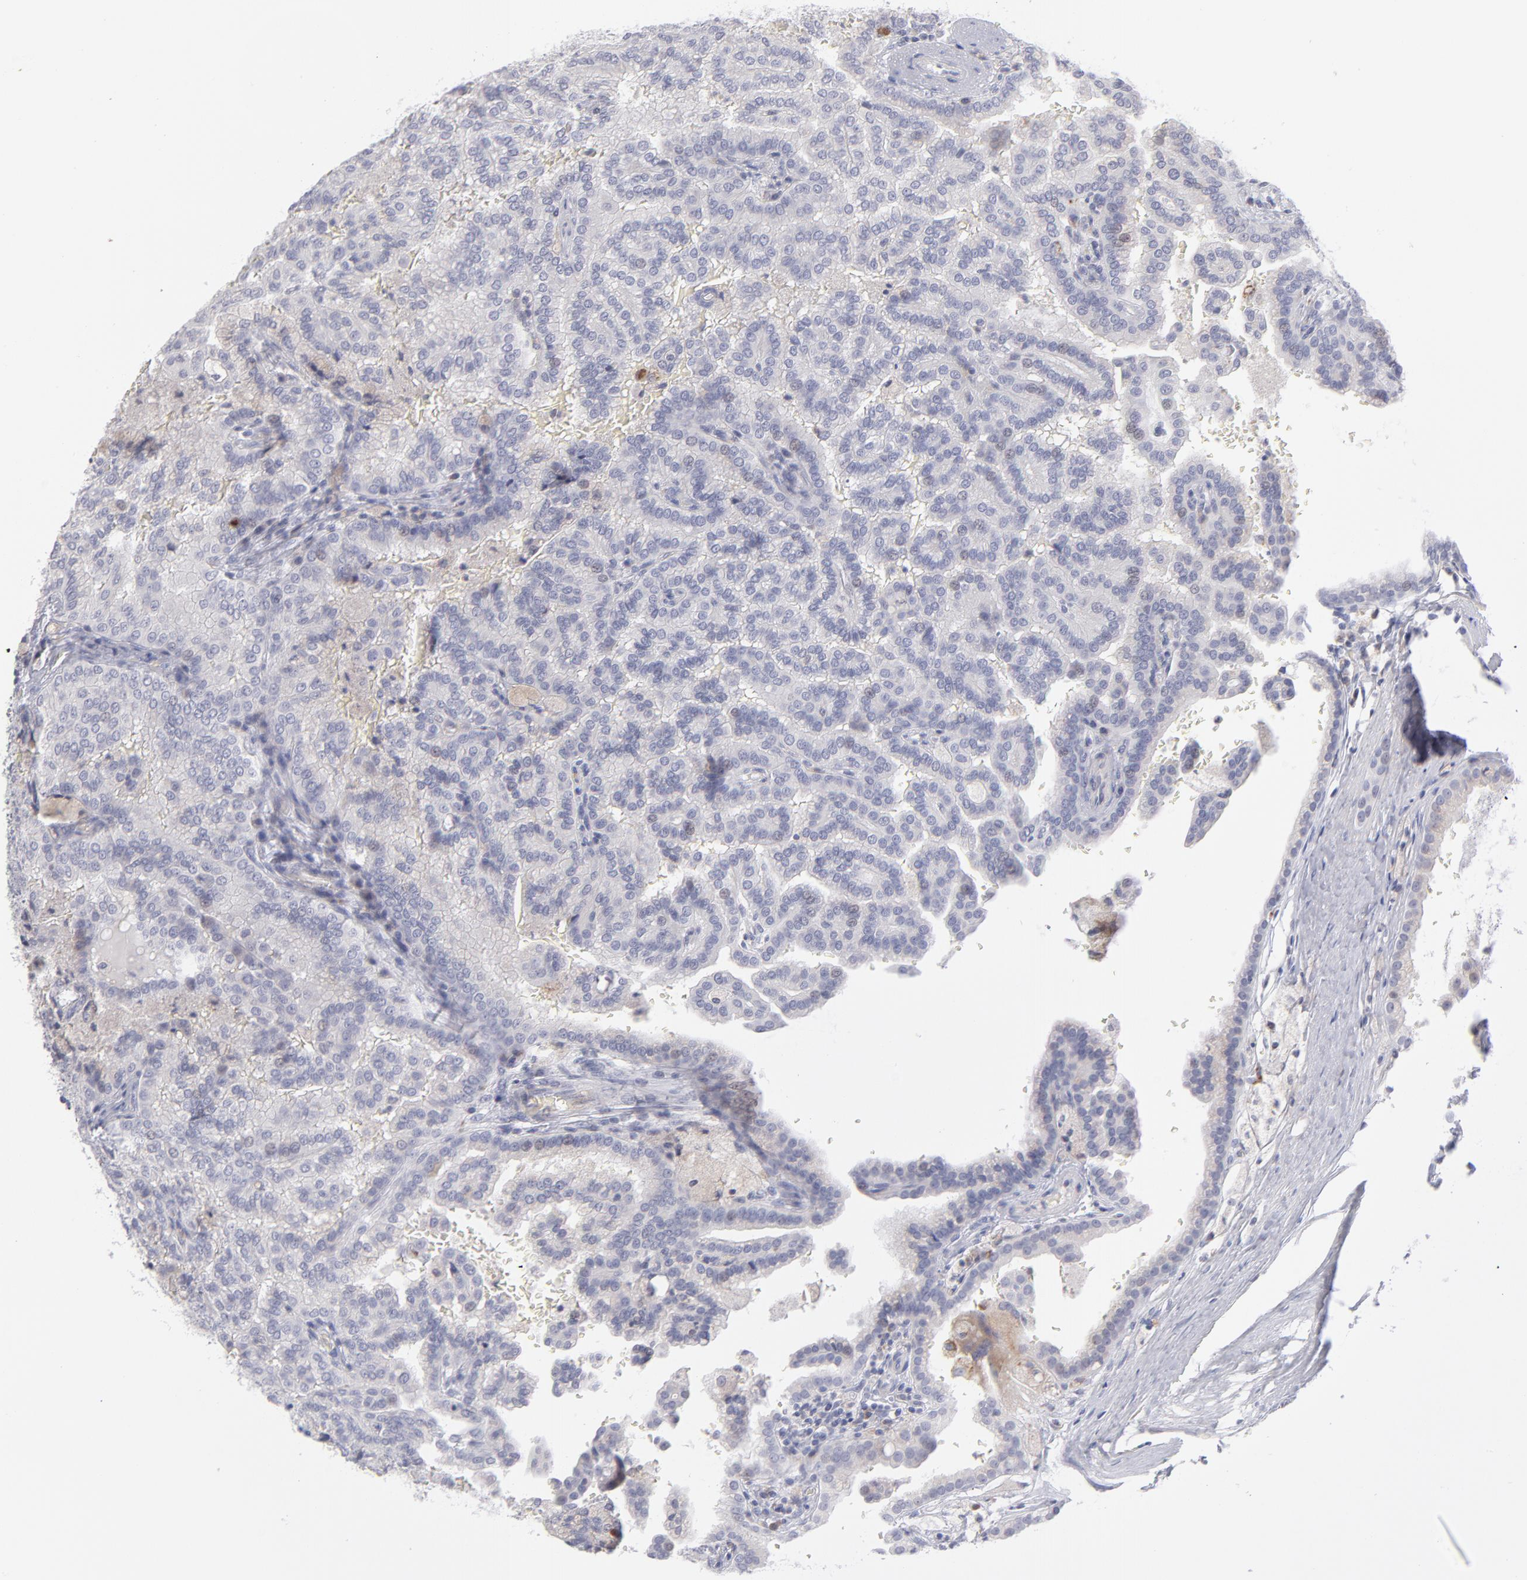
{"staining": {"intensity": "negative", "quantity": "none", "location": "none"}, "tissue": "renal cancer", "cell_type": "Tumor cells", "image_type": "cancer", "snomed": [{"axis": "morphology", "description": "Adenocarcinoma, NOS"}, {"axis": "topography", "description": "Kidney"}], "caption": "DAB immunohistochemical staining of human renal adenocarcinoma shows no significant expression in tumor cells. The staining is performed using DAB (3,3'-diaminobenzidine) brown chromogen with nuclei counter-stained in using hematoxylin.", "gene": "MTHFD2", "patient": {"sex": "male", "age": 61}}